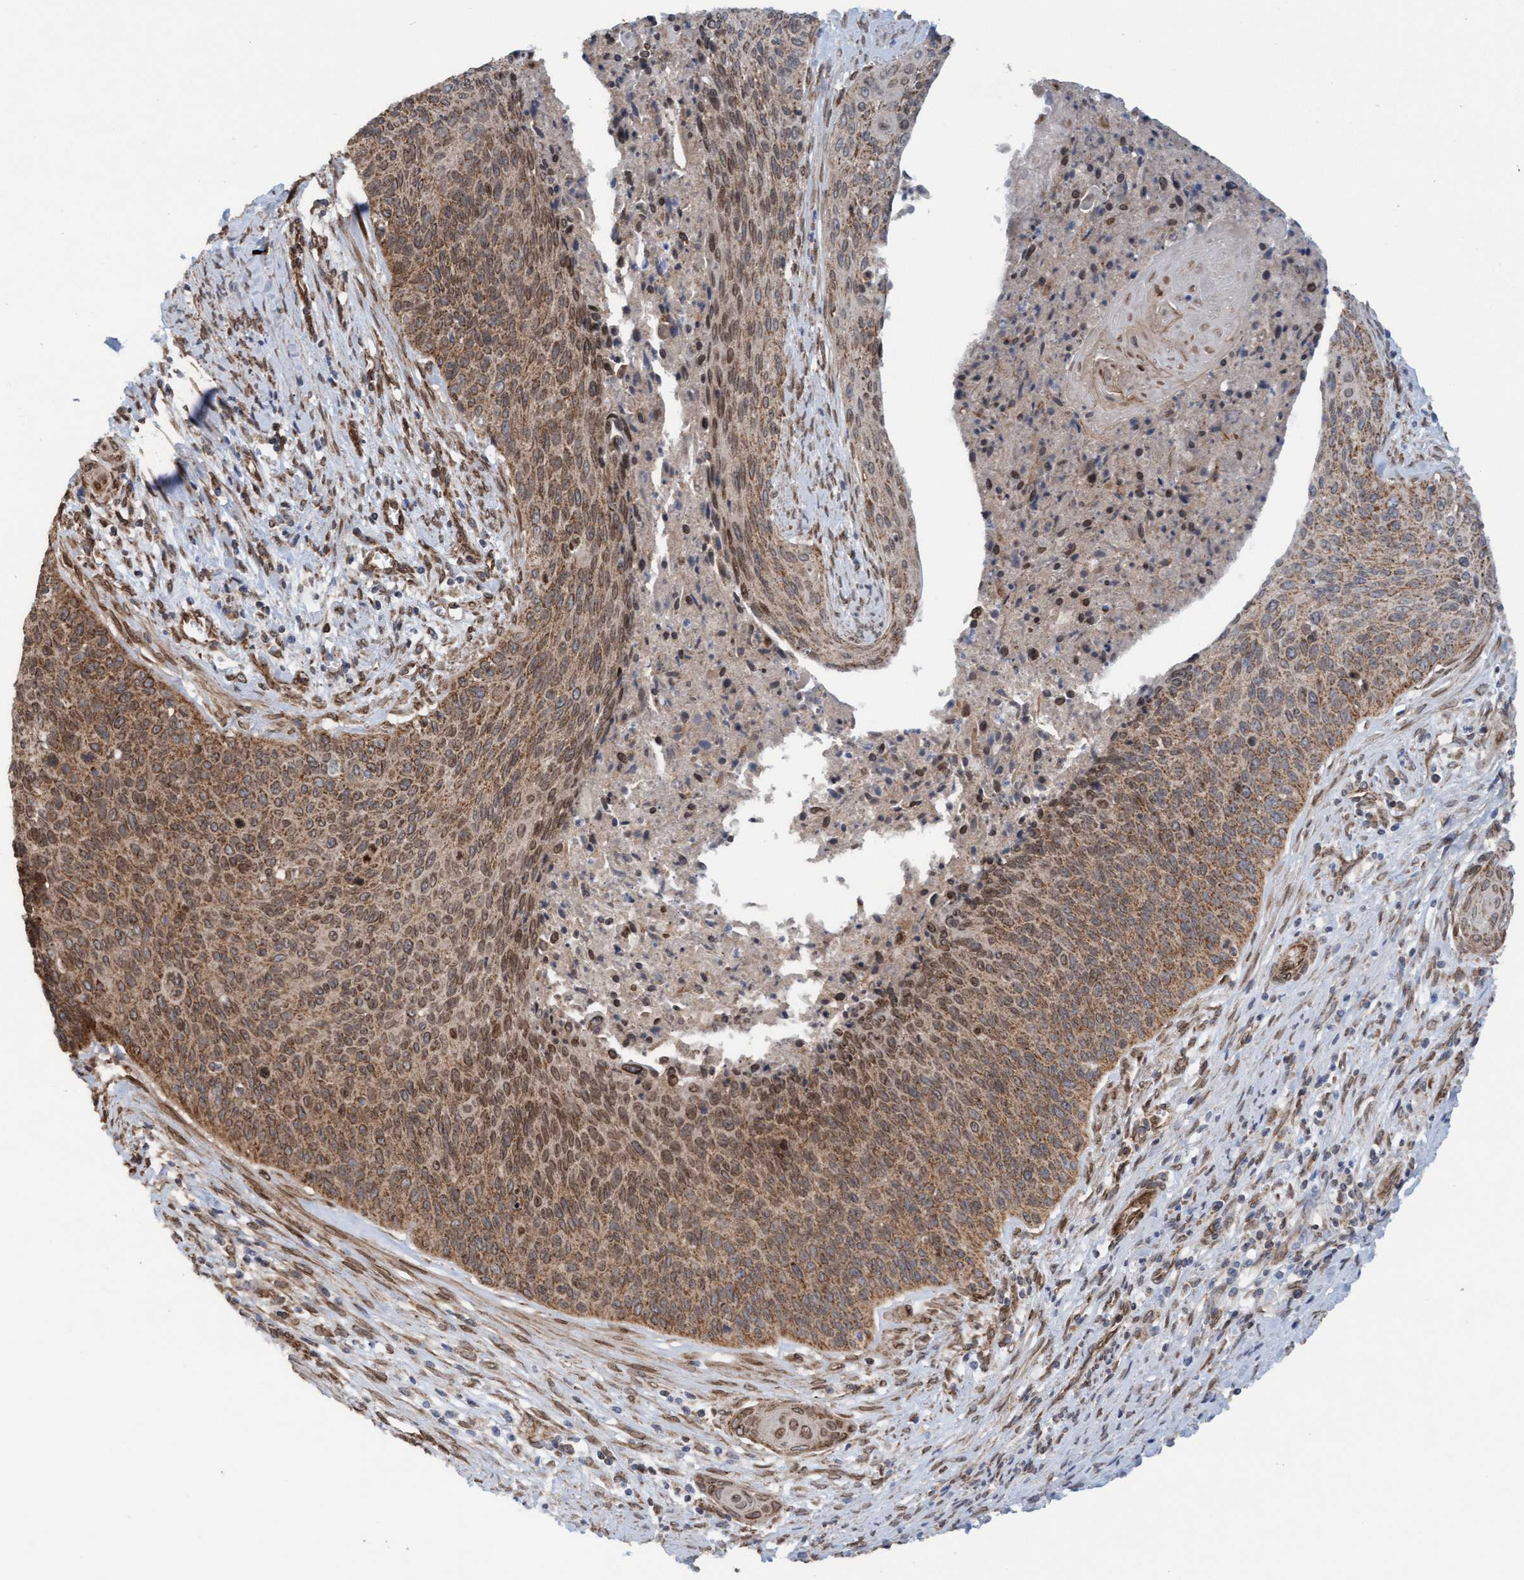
{"staining": {"intensity": "moderate", "quantity": ">75%", "location": "cytoplasmic/membranous"}, "tissue": "cervical cancer", "cell_type": "Tumor cells", "image_type": "cancer", "snomed": [{"axis": "morphology", "description": "Squamous cell carcinoma, NOS"}, {"axis": "topography", "description": "Cervix"}], "caption": "Immunohistochemical staining of cervical cancer exhibits medium levels of moderate cytoplasmic/membranous staining in about >75% of tumor cells.", "gene": "MRPS23", "patient": {"sex": "female", "age": 55}}